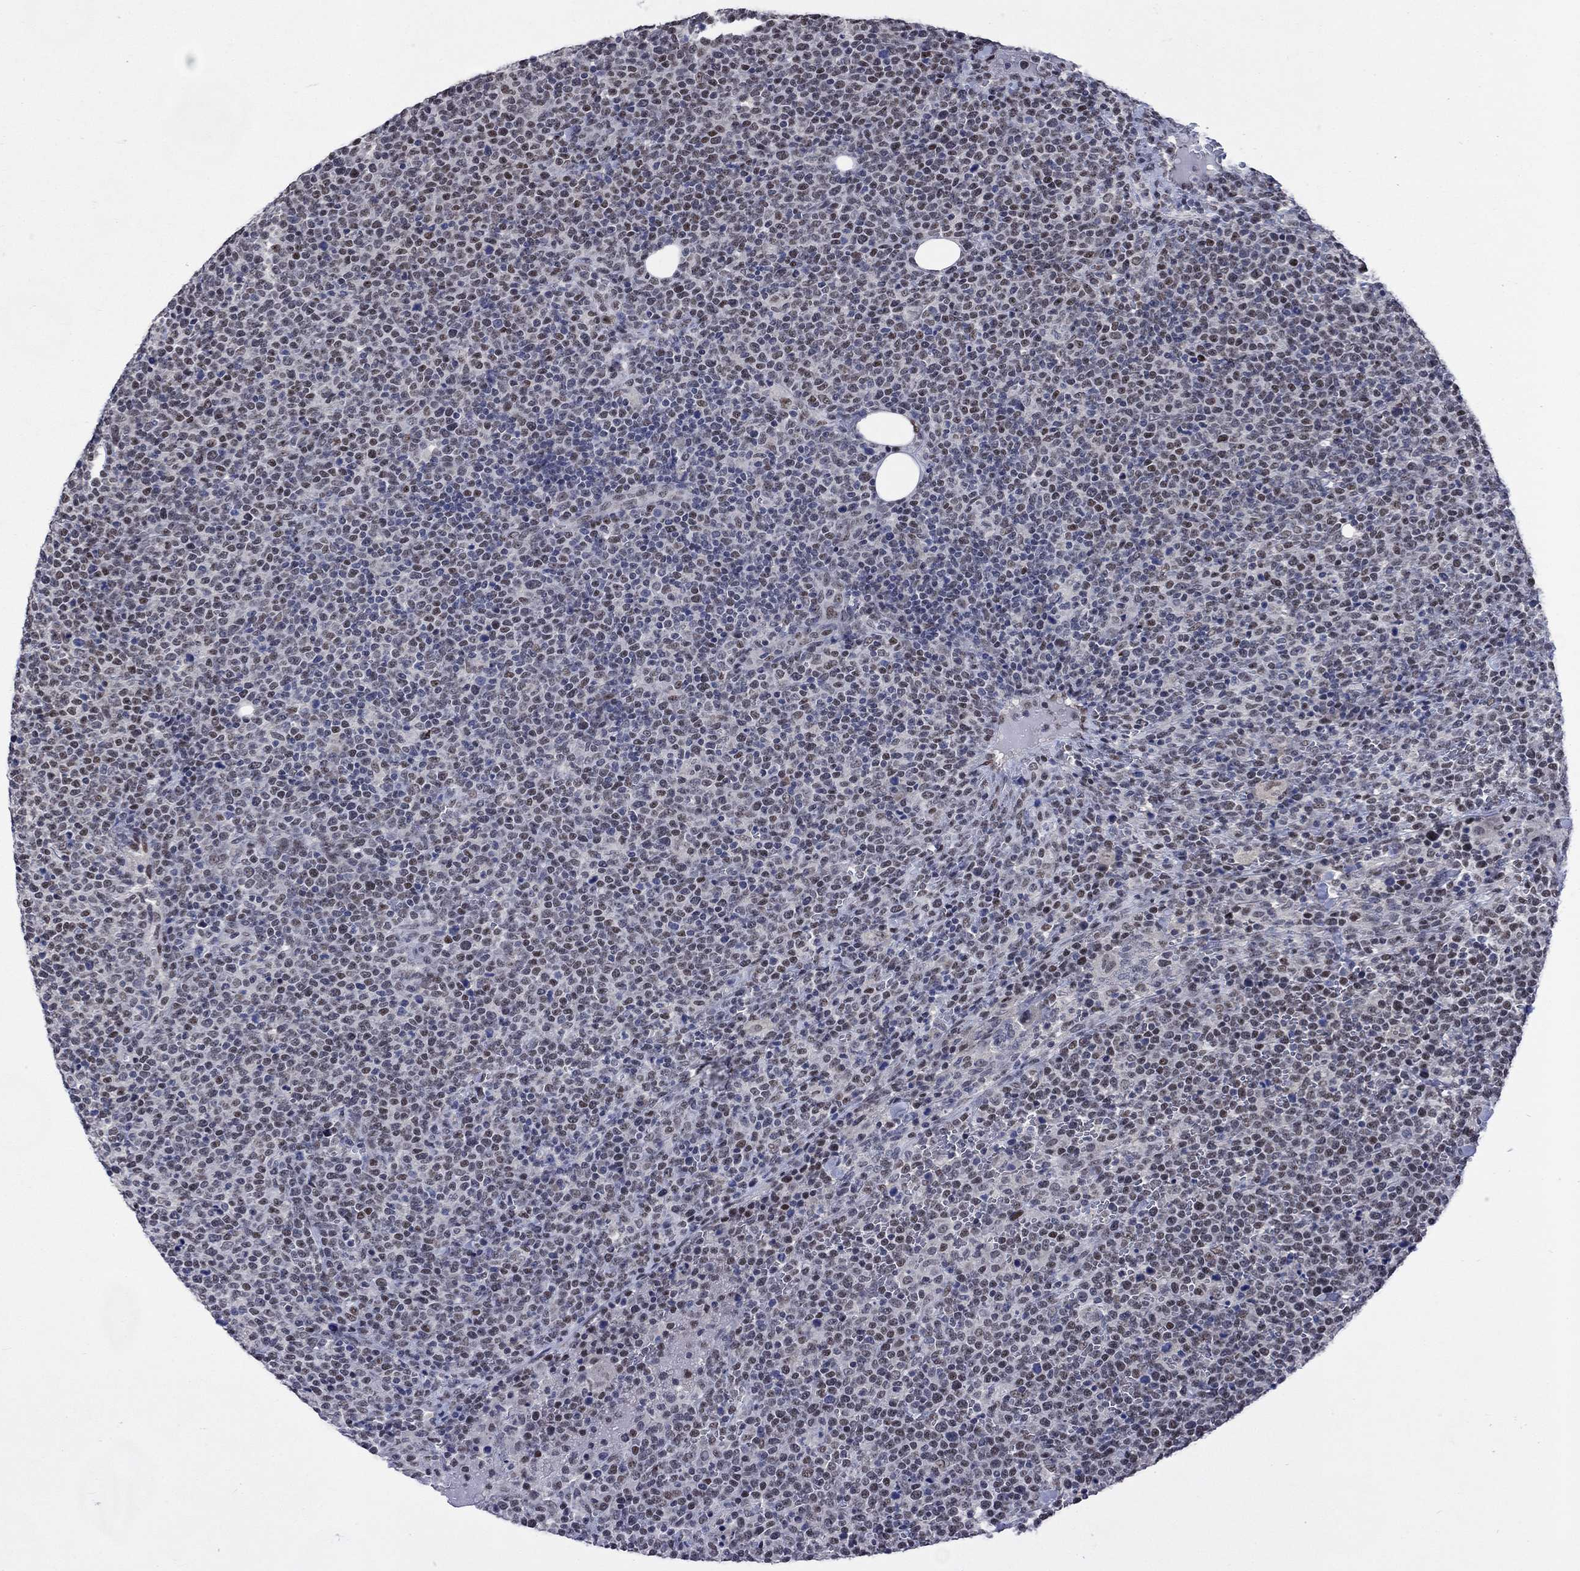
{"staining": {"intensity": "weak", "quantity": "25%-75%", "location": "nuclear"}, "tissue": "lymphoma", "cell_type": "Tumor cells", "image_type": "cancer", "snomed": [{"axis": "morphology", "description": "Malignant lymphoma, non-Hodgkin's type, High grade"}, {"axis": "topography", "description": "Lymph node"}], "caption": "The image reveals a brown stain indicating the presence of a protein in the nuclear of tumor cells in high-grade malignant lymphoma, non-Hodgkin's type.", "gene": "HTN1", "patient": {"sex": "male", "age": 61}}